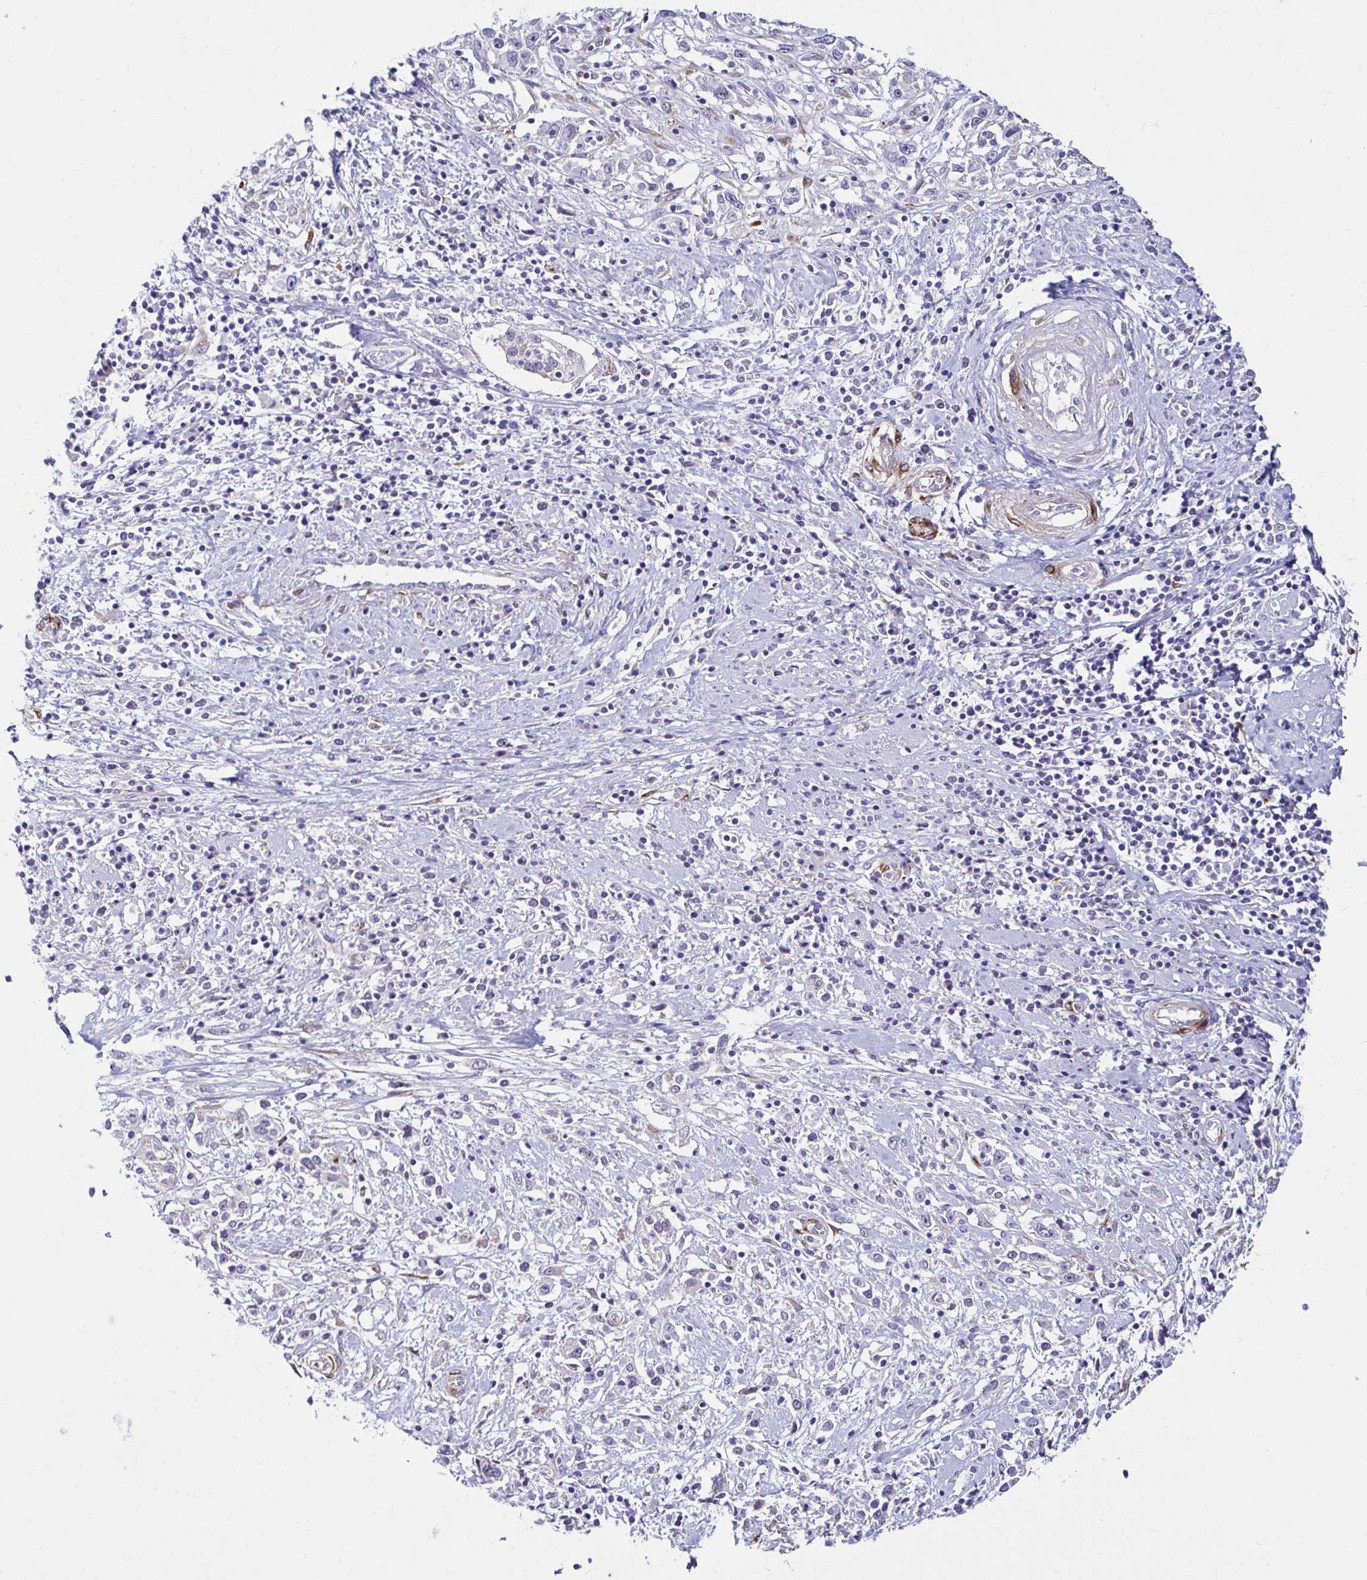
{"staining": {"intensity": "negative", "quantity": "none", "location": "none"}, "tissue": "cervical cancer", "cell_type": "Tumor cells", "image_type": "cancer", "snomed": [{"axis": "morphology", "description": "Adenocarcinoma, NOS"}, {"axis": "topography", "description": "Cervix"}], "caption": "This is an immunohistochemistry (IHC) histopathology image of human cervical cancer (adenocarcinoma). There is no expression in tumor cells.", "gene": "ANKRD62", "patient": {"sex": "female", "age": 40}}